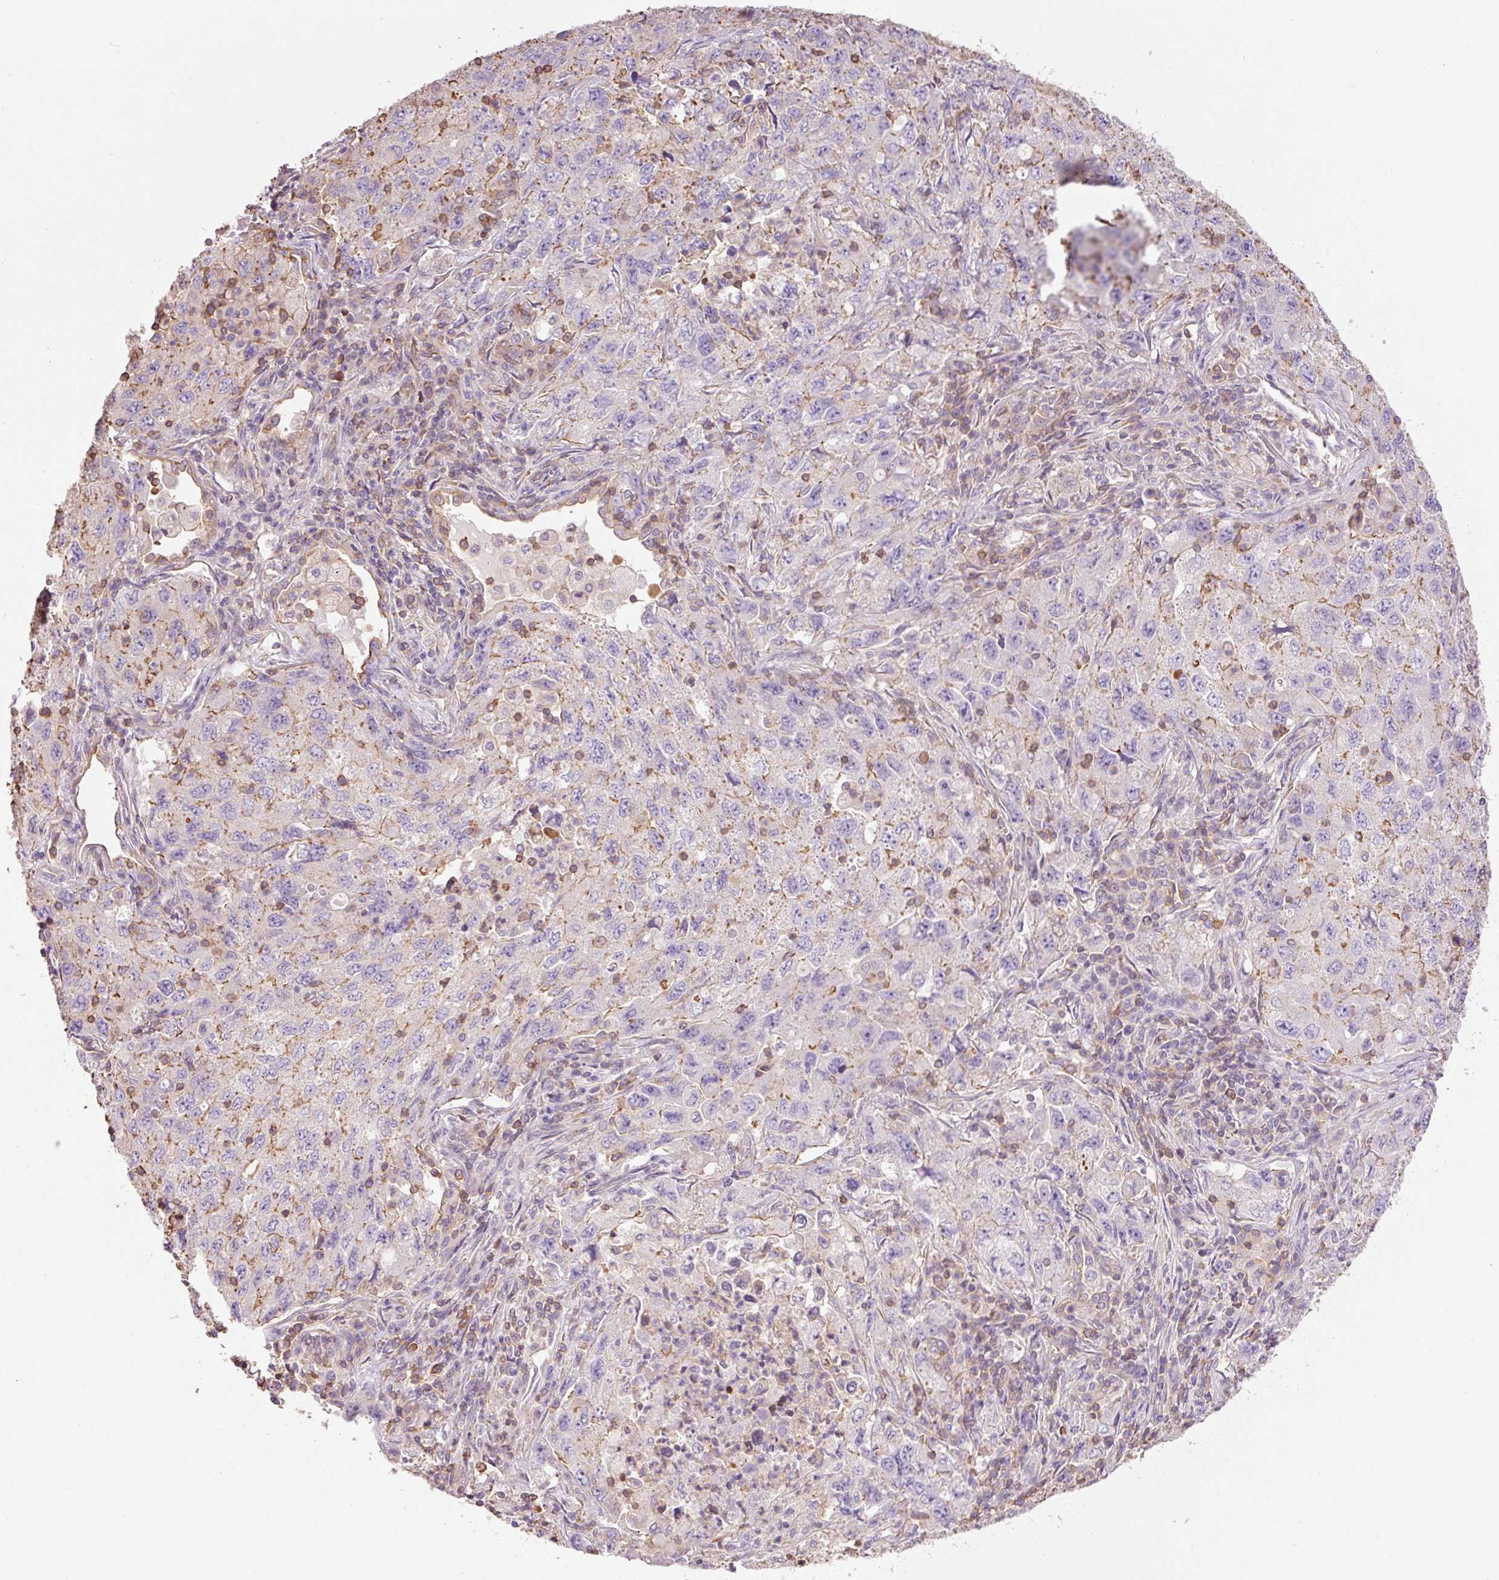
{"staining": {"intensity": "weak", "quantity": "<25%", "location": "cytoplasmic/membranous"}, "tissue": "lung cancer", "cell_type": "Tumor cells", "image_type": "cancer", "snomed": [{"axis": "morphology", "description": "Adenocarcinoma, NOS"}, {"axis": "topography", "description": "Lung"}], "caption": "High power microscopy micrograph of an IHC photomicrograph of adenocarcinoma (lung), revealing no significant expression in tumor cells. Brightfield microscopy of IHC stained with DAB (3,3'-diaminobenzidine) (brown) and hematoxylin (blue), captured at high magnification.", "gene": "PPP1R1B", "patient": {"sex": "female", "age": 57}}